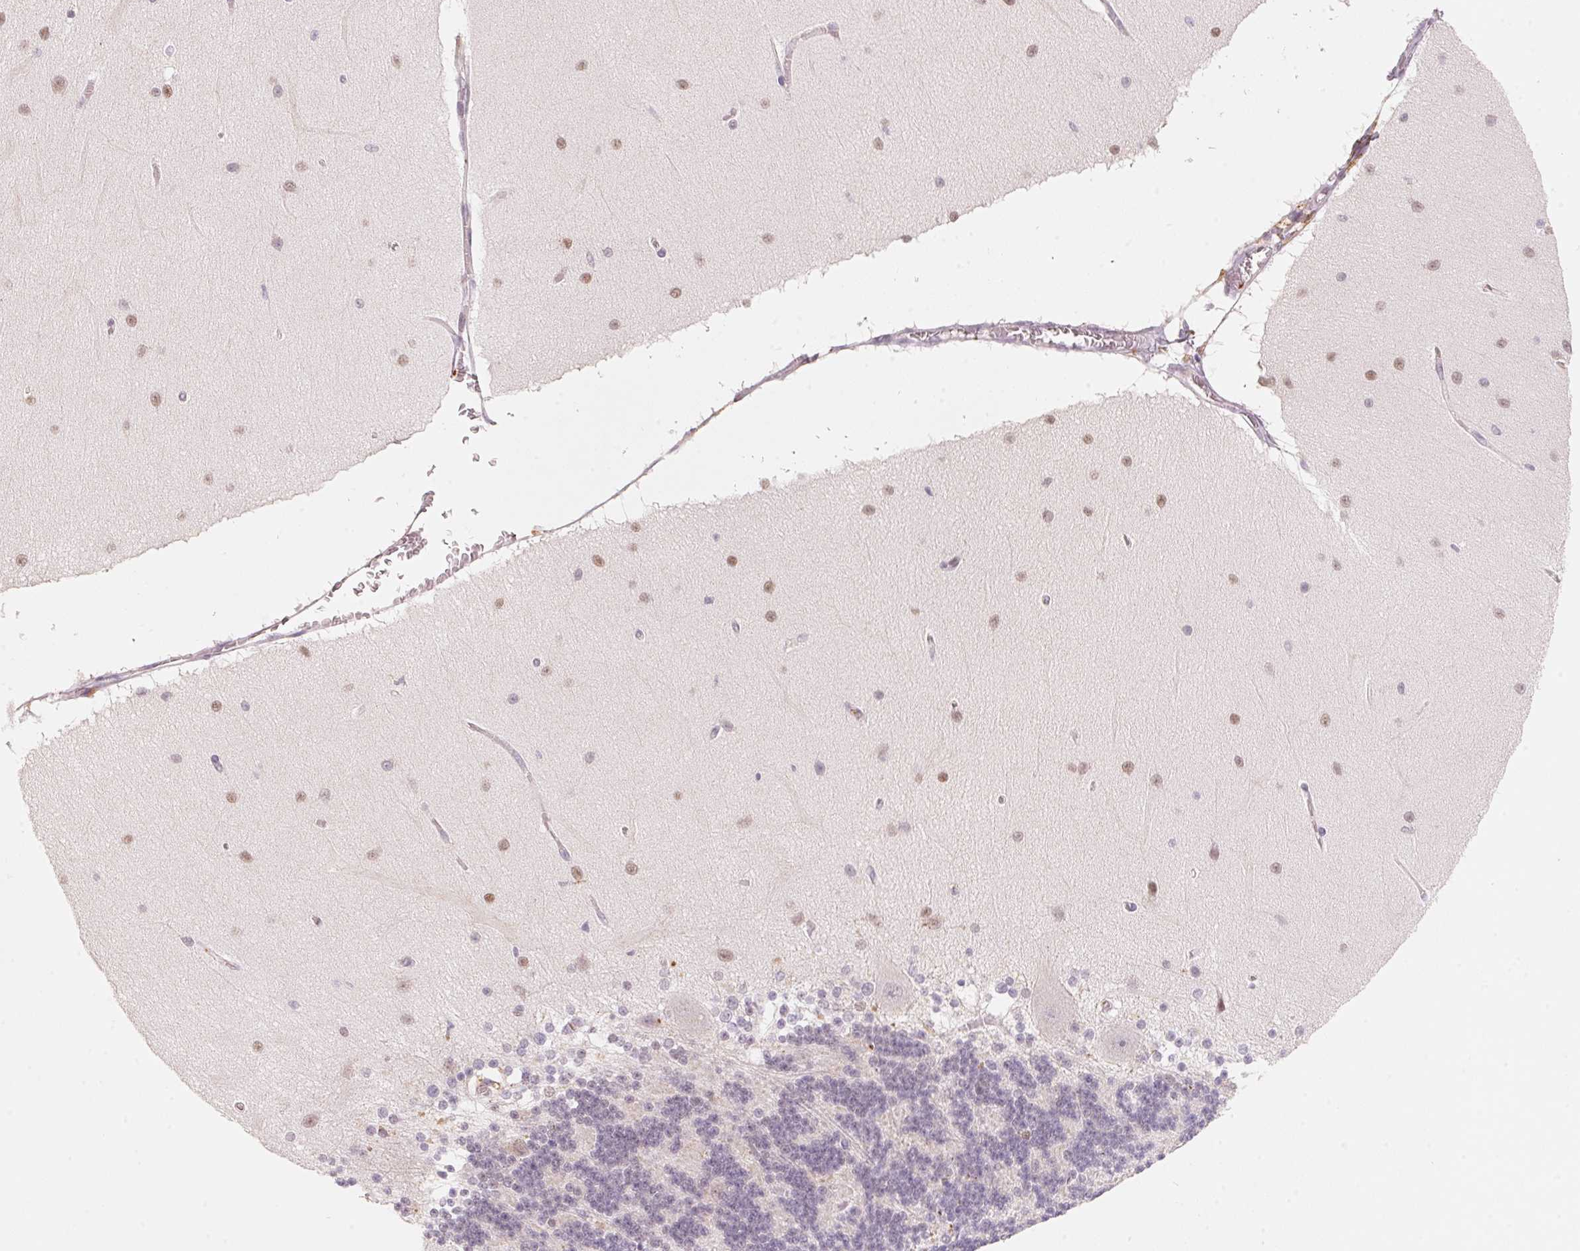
{"staining": {"intensity": "negative", "quantity": "none", "location": "none"}, "tissue": "cerebellum", "cell_type": "Cells in granular layer", "image_type": "normal", "snomed": [{"axis": "morphology", "description": "Normal tissue, NOS"}, {"axis": "topography", "description": "Cerebellum"}], "caption": "Immunohistochemistry of normal cerebellum exhibits no positivity in cells in granular layer.", "gene": "ARHGAP22", "patient": {"sex": "female", "age": 54}}